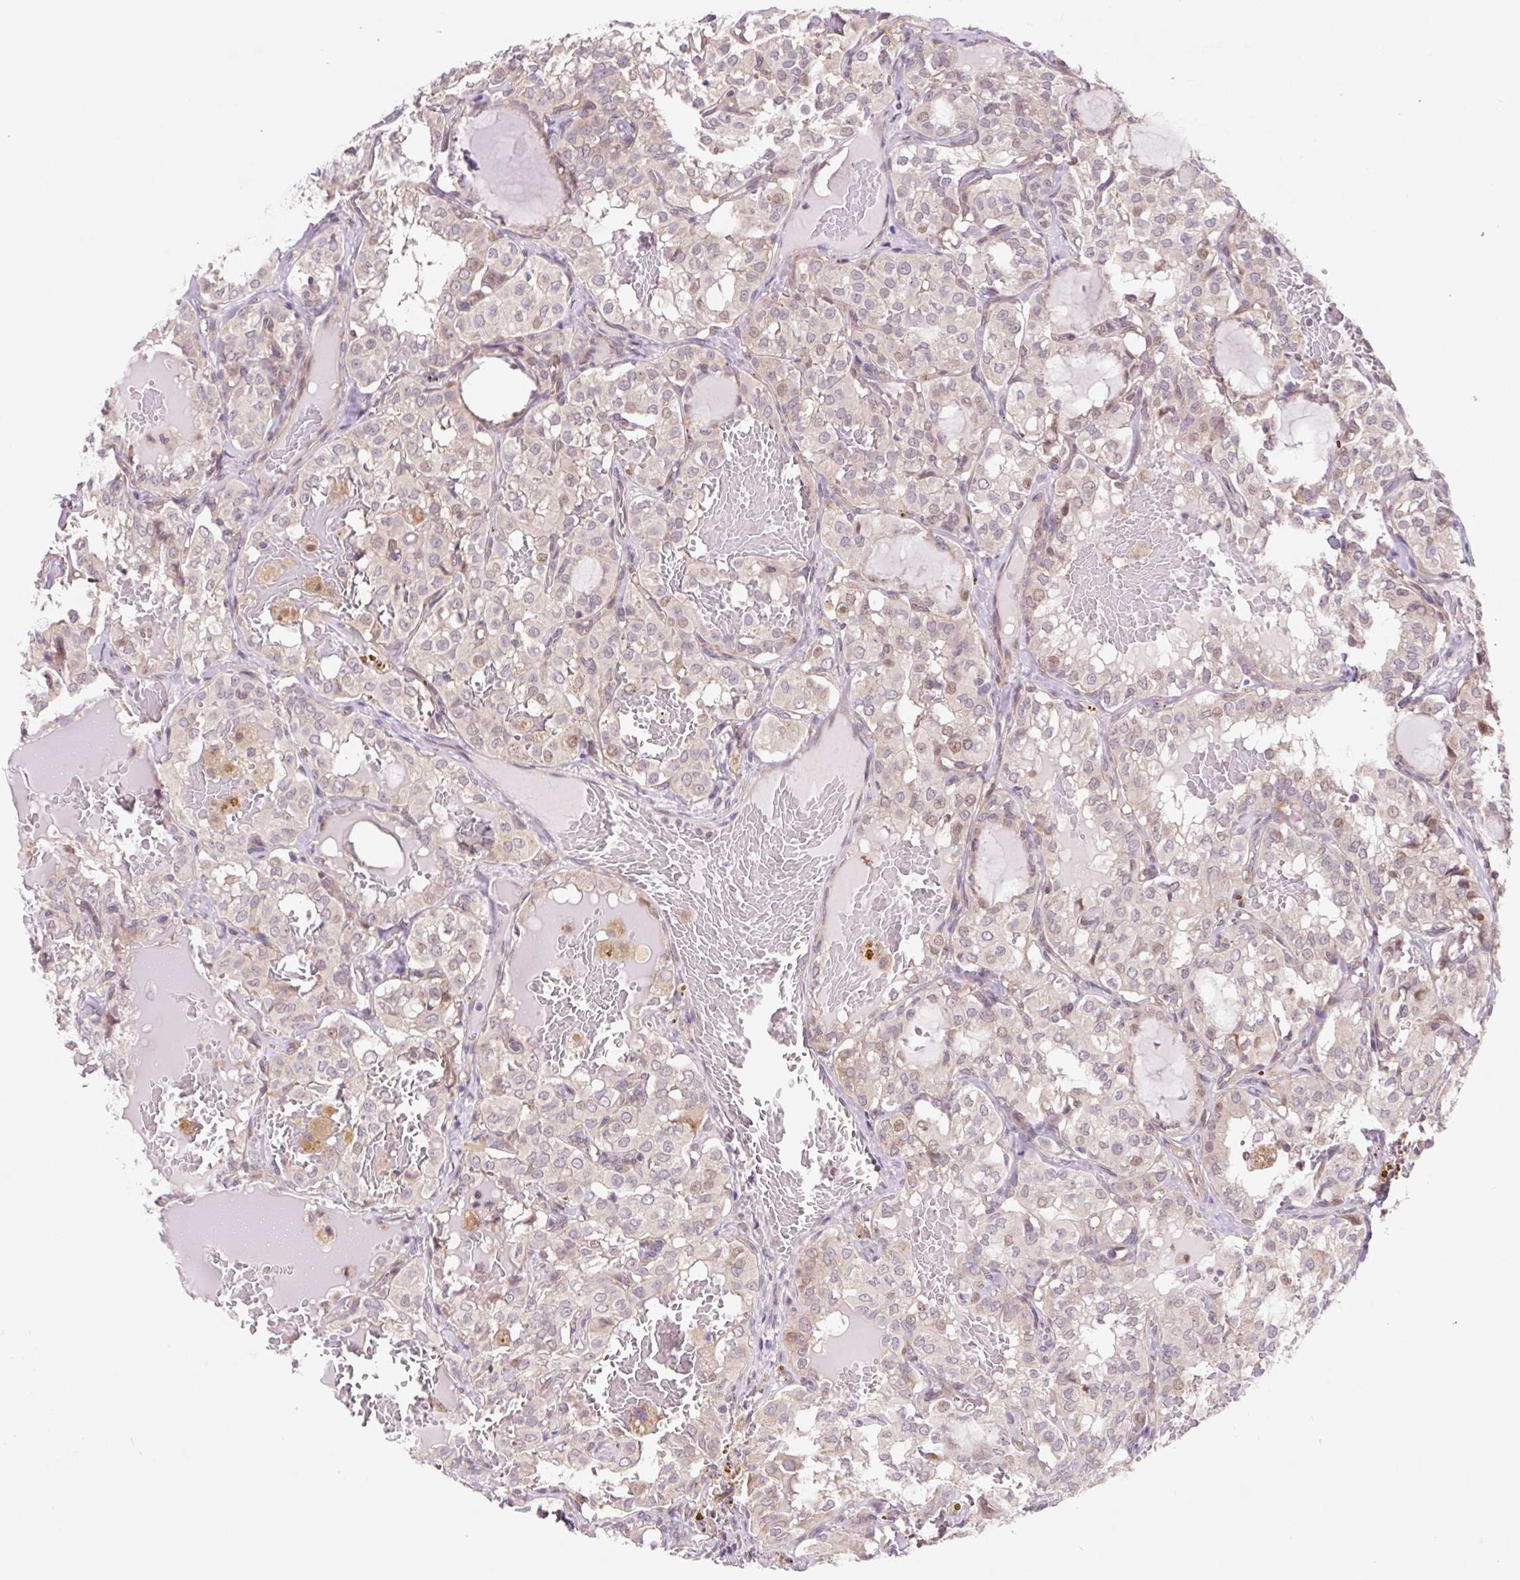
{"staining": {"intensity": "weak", "quantity": "<25%", "location": "nuclear"}, "tissue": "thyroid cancer", "cell_type": "Tumor cells", "image_type": "cancer", "snomed": [{"axis": "morphology", "description": "Papillary adenocarcinoma, NOS"}, {"axis": "topography", "description": "Thyroid gland"}], "caption": "Immunohistochemistry (IHC) of thyroid cancer (papillary adenocarcinoma) exhibits no staining in tumor cells.", "gene": "HFE", "patient": {"sex": "male", "age": 20}}